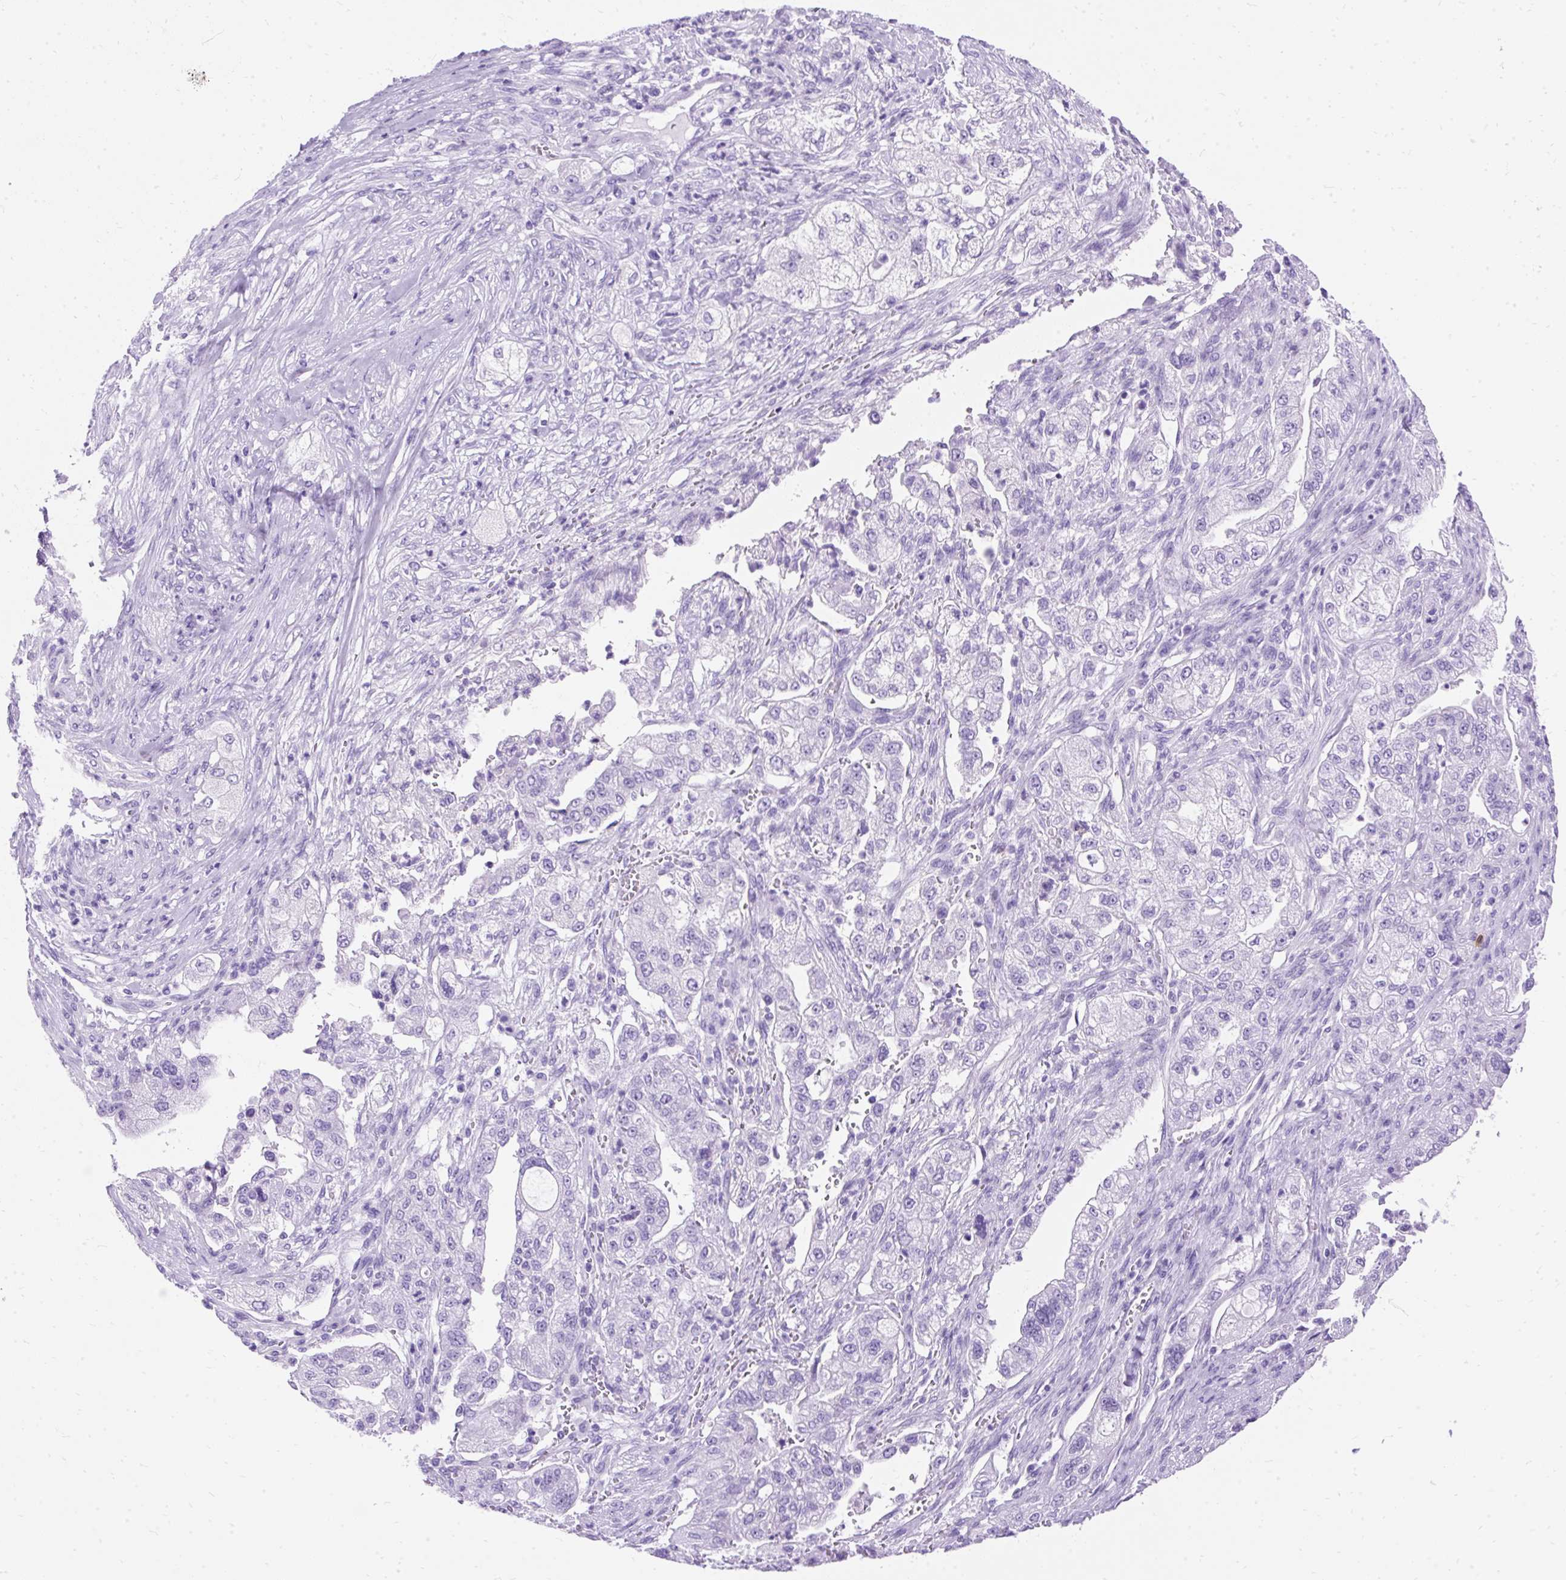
{"staining": {"intensity": "negative", "quantity": "none", "location": "none"}, "tissue": "pancreatic cancer", "cell_type": "Tumor cells", "image_type": "cancer", "snomed": [{"axis": "morphology", "description": "Adenocarcinoma, NOS"}, {"axis": "topography", "description": "Pancreas"}], "caption": "The photomicrograph exhibits no staining of tumor cells in pancreatic cancer. (Stains: DAB (3,3'-diaminobenzidine) IHC with hematoxylin counter stain, Microscopy: brightfield microscopy at high magnification).", "gene": "PVALB", "patient": {"sex": "female", "age": 78}}